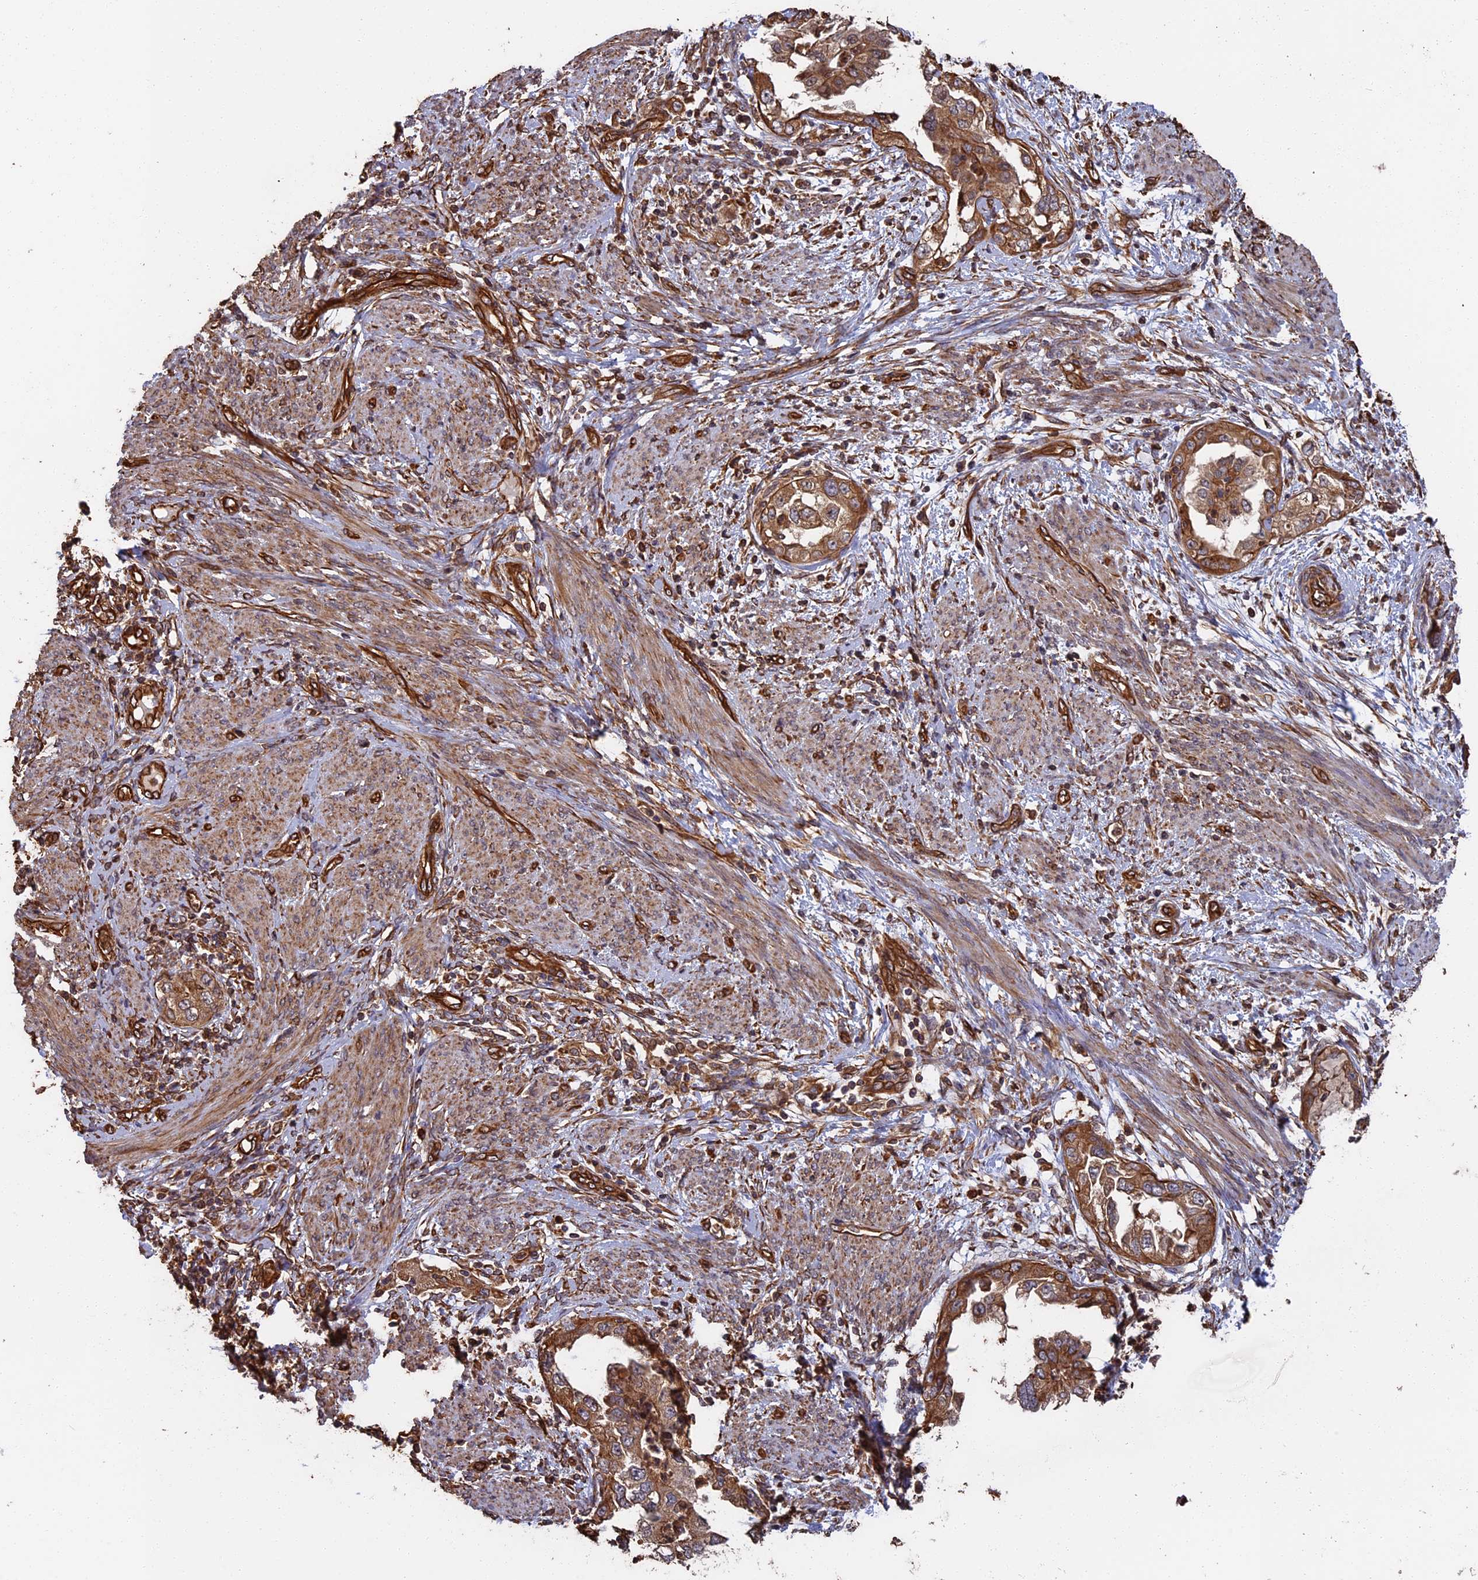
{"staining": {"intensity": "moderate", "quantity": ">75%", "location": "cytoplasmic/membranous"}, "tissue": "endometrial cancer", "cell_type": "Tumor cells", "image_type": "cancer", "snomed": [{"axis": "morphology", "description": "Adenocarcinoma, NOS"}, {"axis": "topography", "description": "Endometrium"}], "caption": "Immunohistochemical staining of human endometrial adenocarcinoma shows medium levels of moderate cytoplasmic/membranous protein positivity in about >75% of tumor cells.", "gene": "CCDC124", "patient": {"sex": "female", "age": 85}}